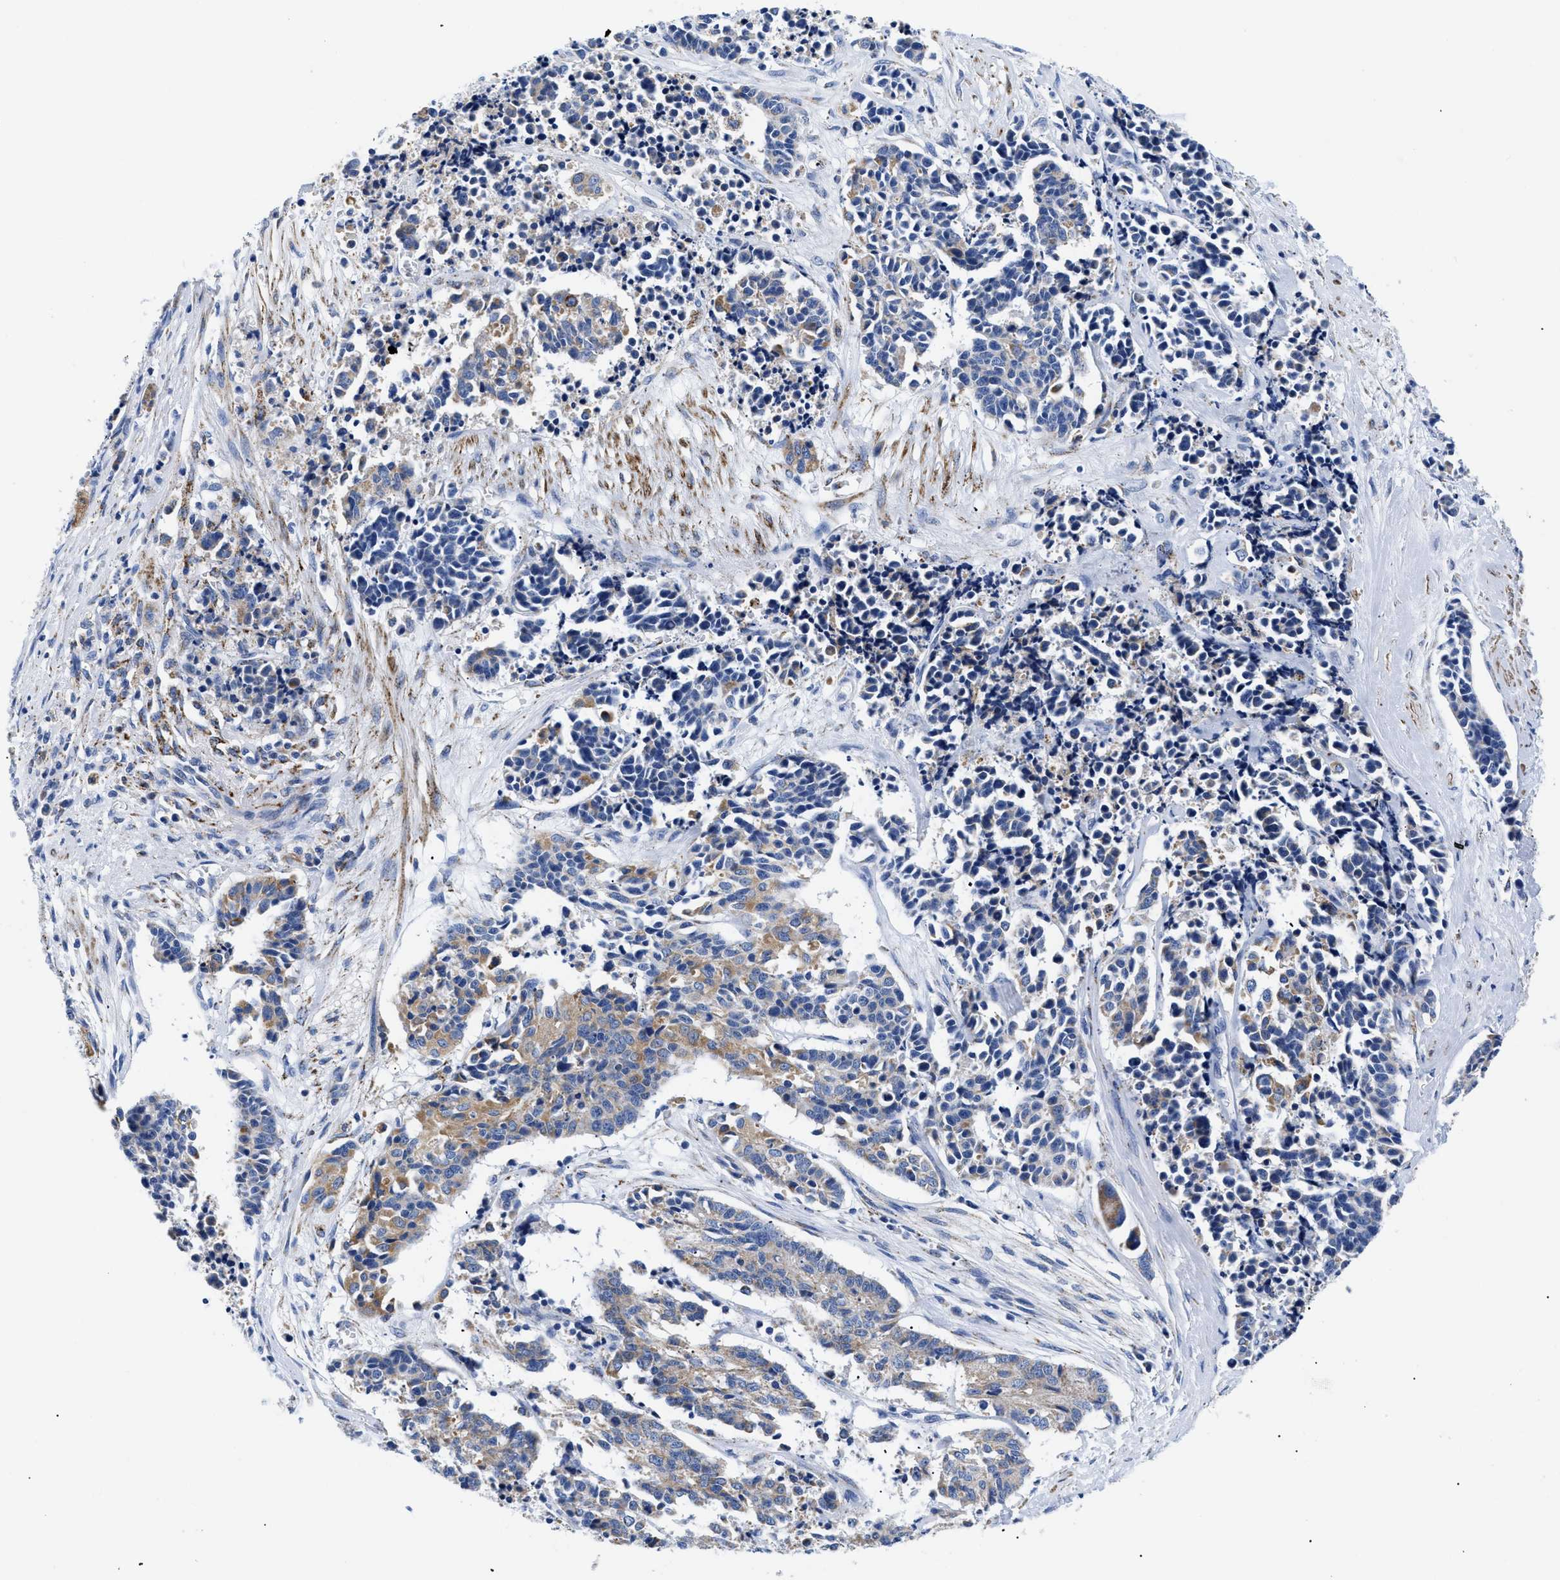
{"staining": {"intensity": "moderate", "quantity": "<25%", "location": "cytoplasmic/membranous"}, "tissue": "cervical cancer", "cell_type": "Tumor cells", "image_type": "cancer", "snomed": [{"axis": "morphology", "description": "Squamous cell carcinoma, NOS"}, {"axis": "topography", "description": "Cervix"}], "caption": "The immunohistochemical stain highlights moderate cytoplasmic/membranous staining in tumor cells of cervical cancer tissue.", "gene": "GPR149", "patient": {"sex": "female", "age": 35}}